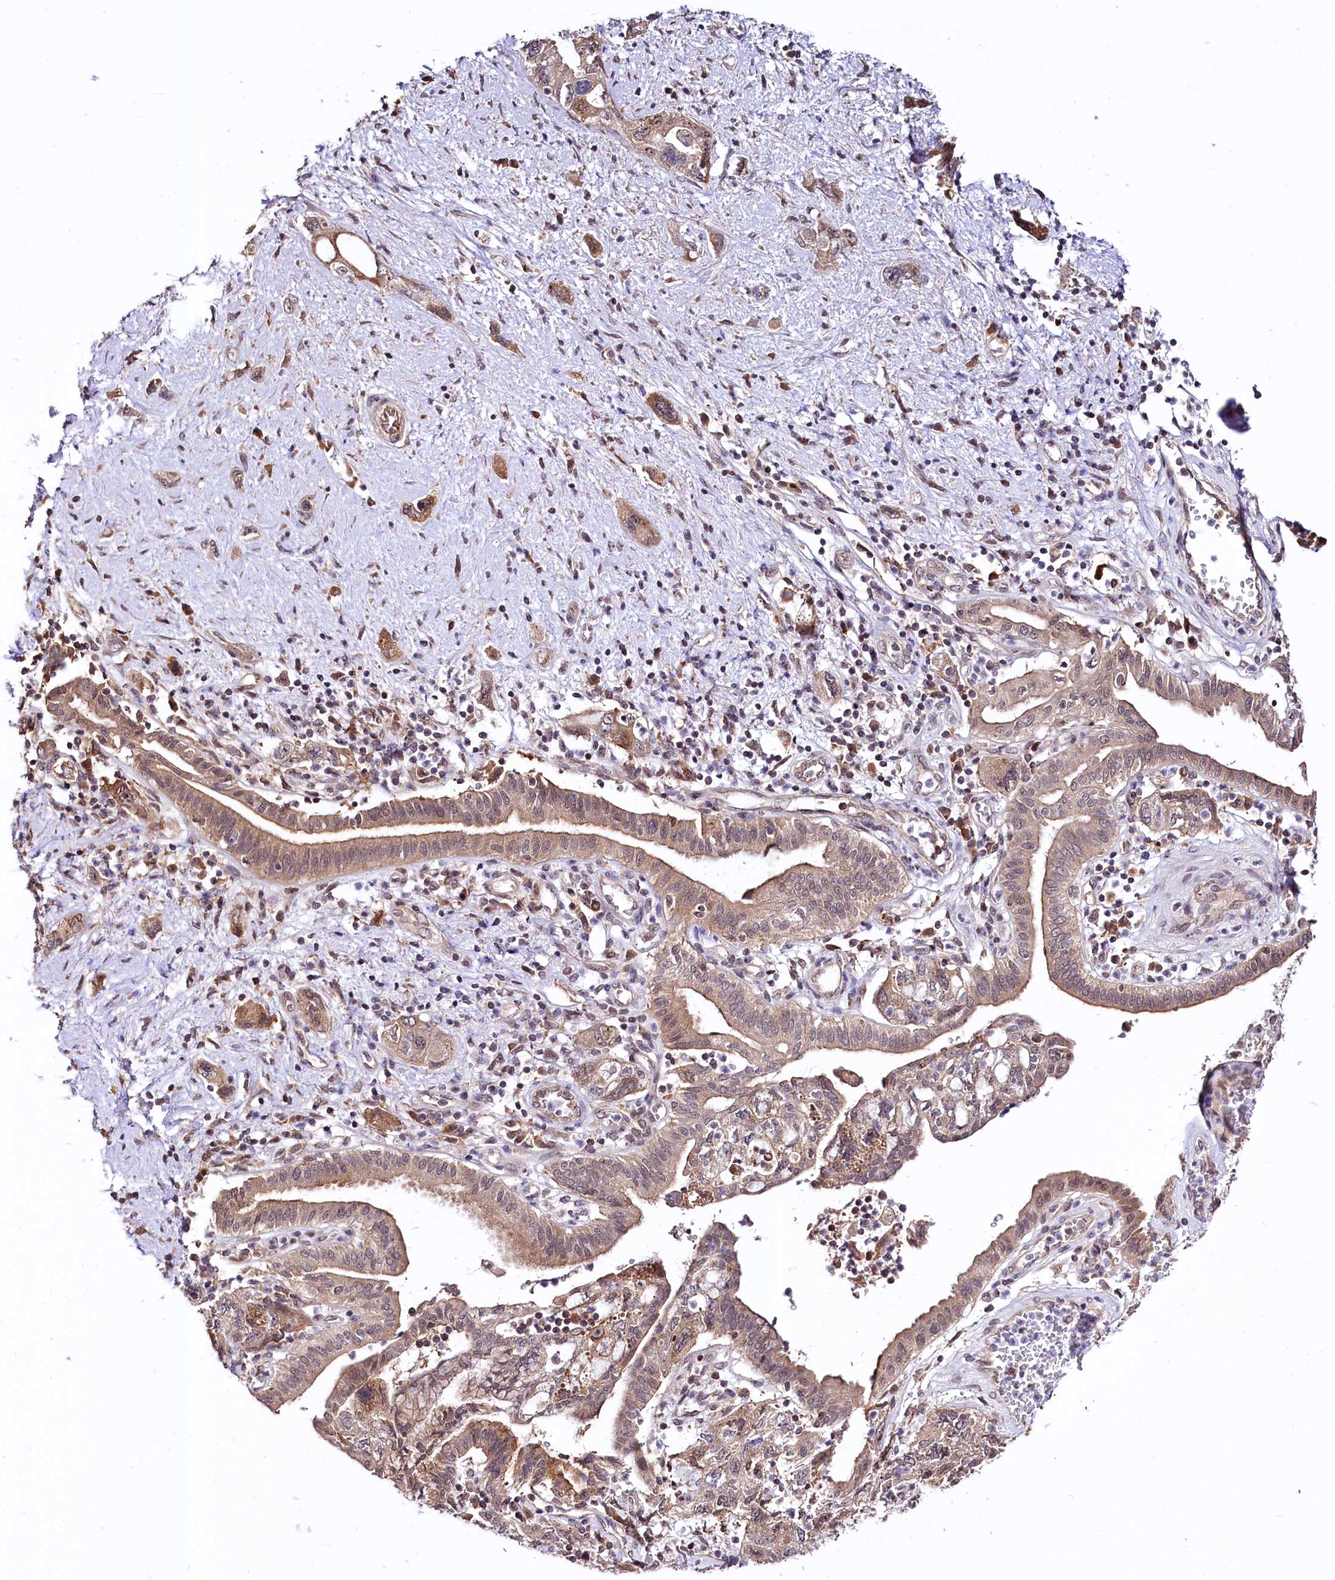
{"staining": {"intensity": "moderate", "quantity": ">75%", "location": "cytoplasmic/membranous"}, "tissue": "pancreatic cancer", "cell_type": "Tumor cells", "image_type": "cancer", "snomed": [{"axis": "morphology", "description": "Adenocarcinoma, NOS"}, {"axis": "topography", "description": "Pancreas"}], "caption": "Human pancreatic adenocarcinoma stained with a brown dye demonstrates moderate cytoplasmic/membranous positive expression in approximately >75% of tumor cells.", "gene": "UBE3A", "patient": {"sex": "female", "age": 73}}